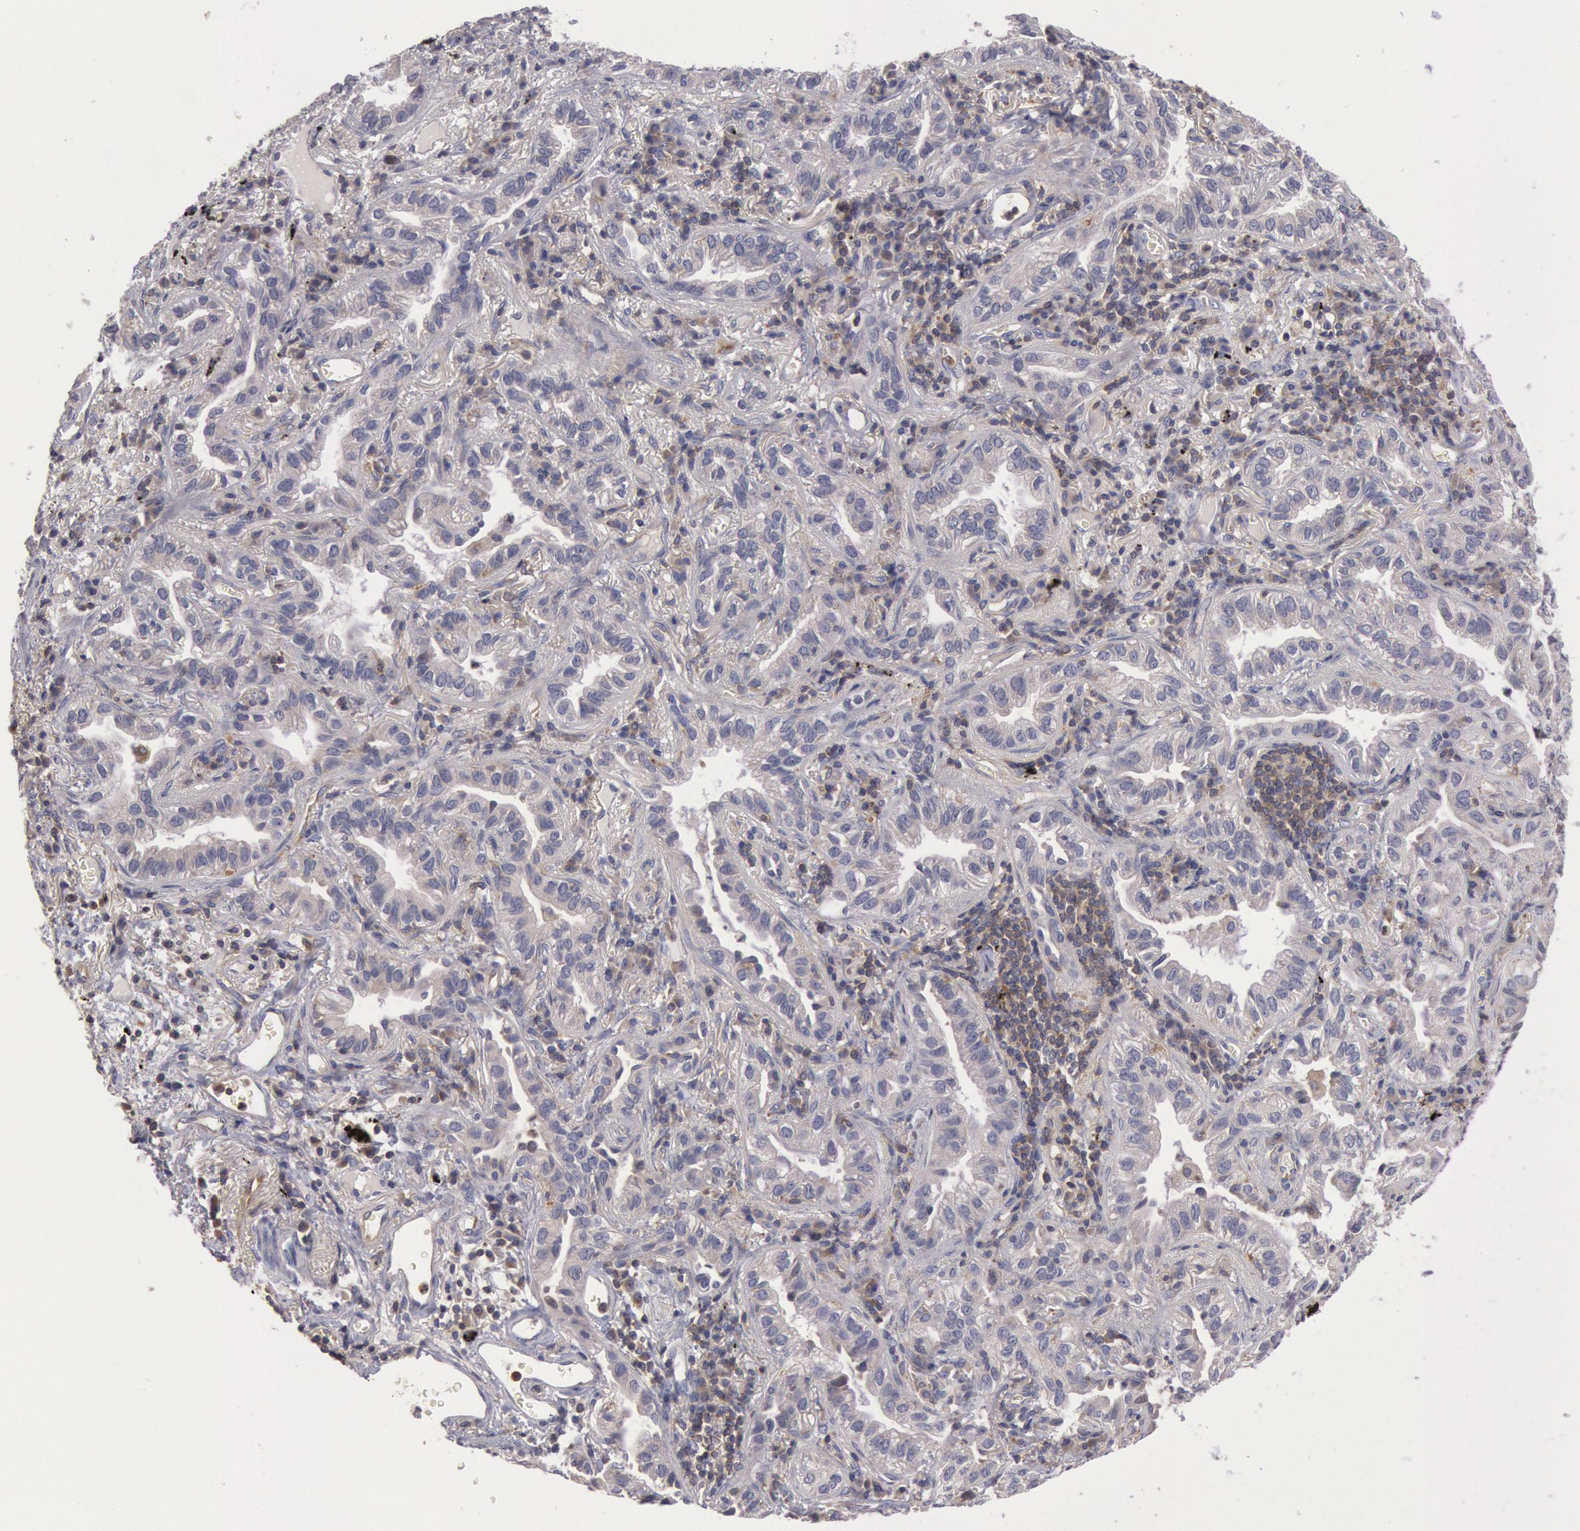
{"staining": {"intensity": "negative", "quantity": "none", "location": "none"}, "tissue": "lung cancer", "cell_type": "Tumor cells", "image_type": "cancer", "snomed": [{"axis": "morphology", "description": "Adenocarcinoma, NOS"}, {"axis": "topography", "description": "Lung"}], "caption": "High power microscopy photomicrograph of an immunohistochemistry (IHC) histopathology image of lung cancer (adenocarcinoma), revealing no significant positivity in tumor cells. (DAB immunohistochemistry (IHC), high magnification).", "gene": "PIK3R1", "patient": {"sex": "female", "age": 50}}